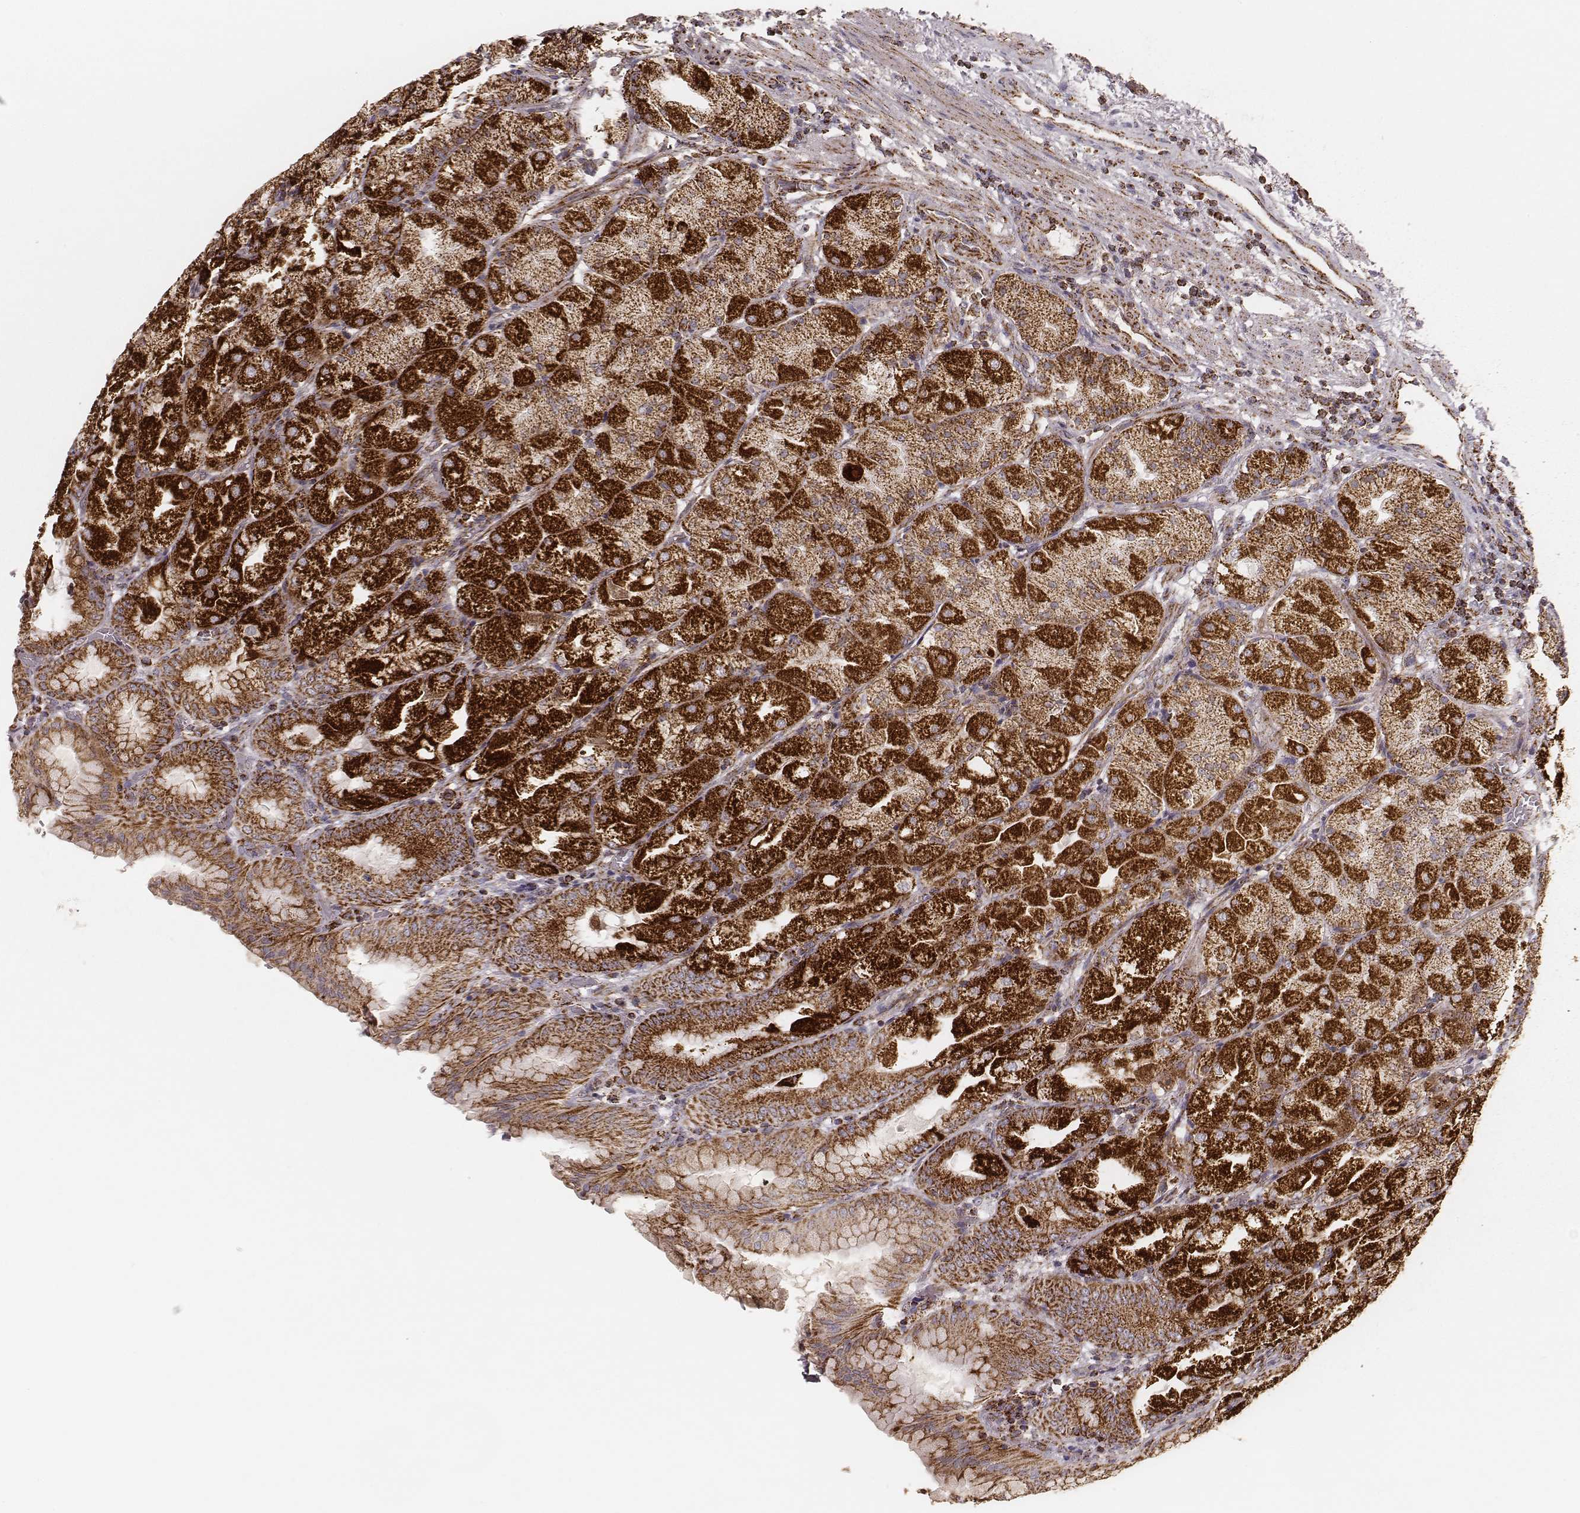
{"staining": {"intensity": "strong", "quantity": ">75%", "location": "cytoplasmic/membranous"}, "tissue": "stomach", "cell_type": "Glandular cells", "image_type": "normal", "snomed": [{"axis": "morphology", "description": "Normal tissue, NOS"}, {"axis": "topography", "description": "Stomach, upper"}, {"axis": "topography", "description": "Stomach"}, {"axis": "topography", "description": "Stomach, lower"}], "caption": "Immunohistochemical staining of normal human stomach shows high levels of strong cytoplasmic/membranous positivity in approximately >75% of glandular cells. Using DAB (3,3'-diaminobenzidine) (brown) and hematoxylin (blue) stains, captured at high magnification using brightfield microscopy.", "gene": "CS", "patient": {"sex": "male", "age": 62}}